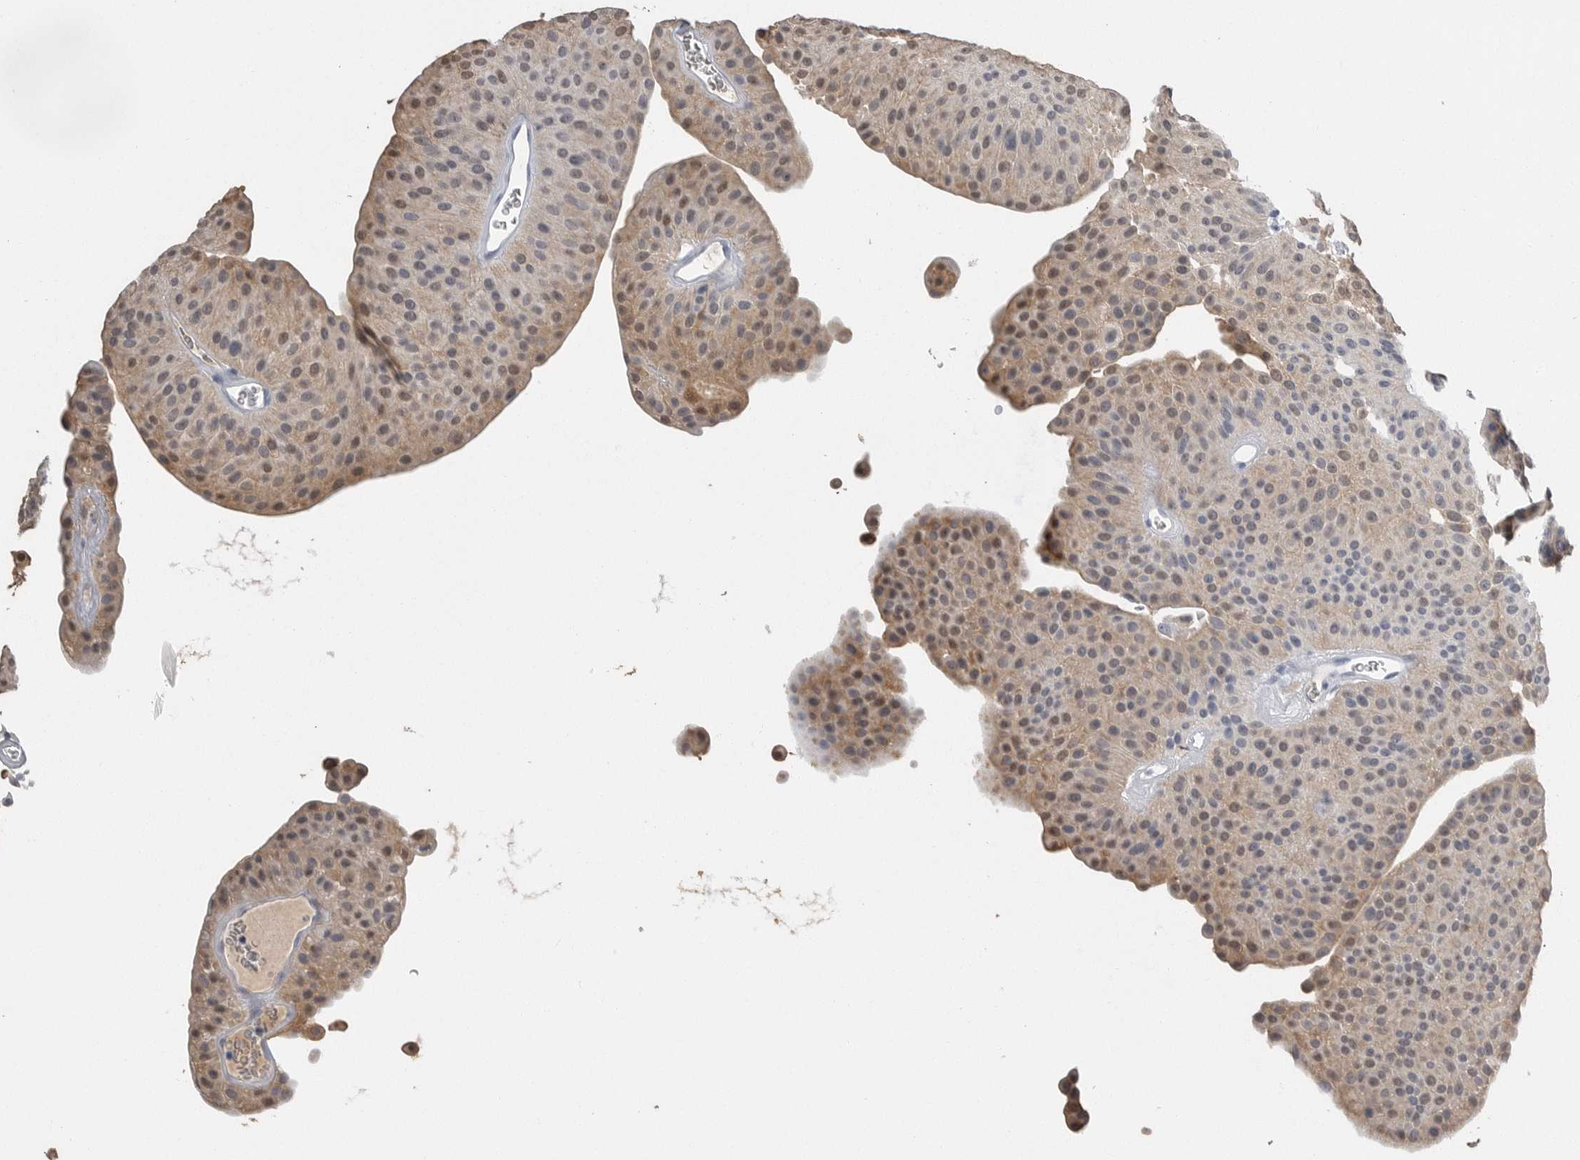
{"staining": {"intensity": "moderate", "quantity": "25%-75%", "location": "cytoplasmic/membranous,nuclear"}, "tissue": "urothelial cancer", "cell_type": "Tumor cells", "image_type": "cancer", "snomed": [{"axis": "morphology", "description": "Urothelial carcinoma, Low grade"}, {"axis": "topography", "description": "Urinary bladder"}], "caption": "Immunohistochemistry micrograph of human urothelial cancer stained for a protein (brown), which reveals medium levels of moderate cytoplasmic/membranous and nuclear positivity in about 25%-75% of tumor cells.", "gene": "FABP6", "patient": {"sex": "female", "age": 60}}